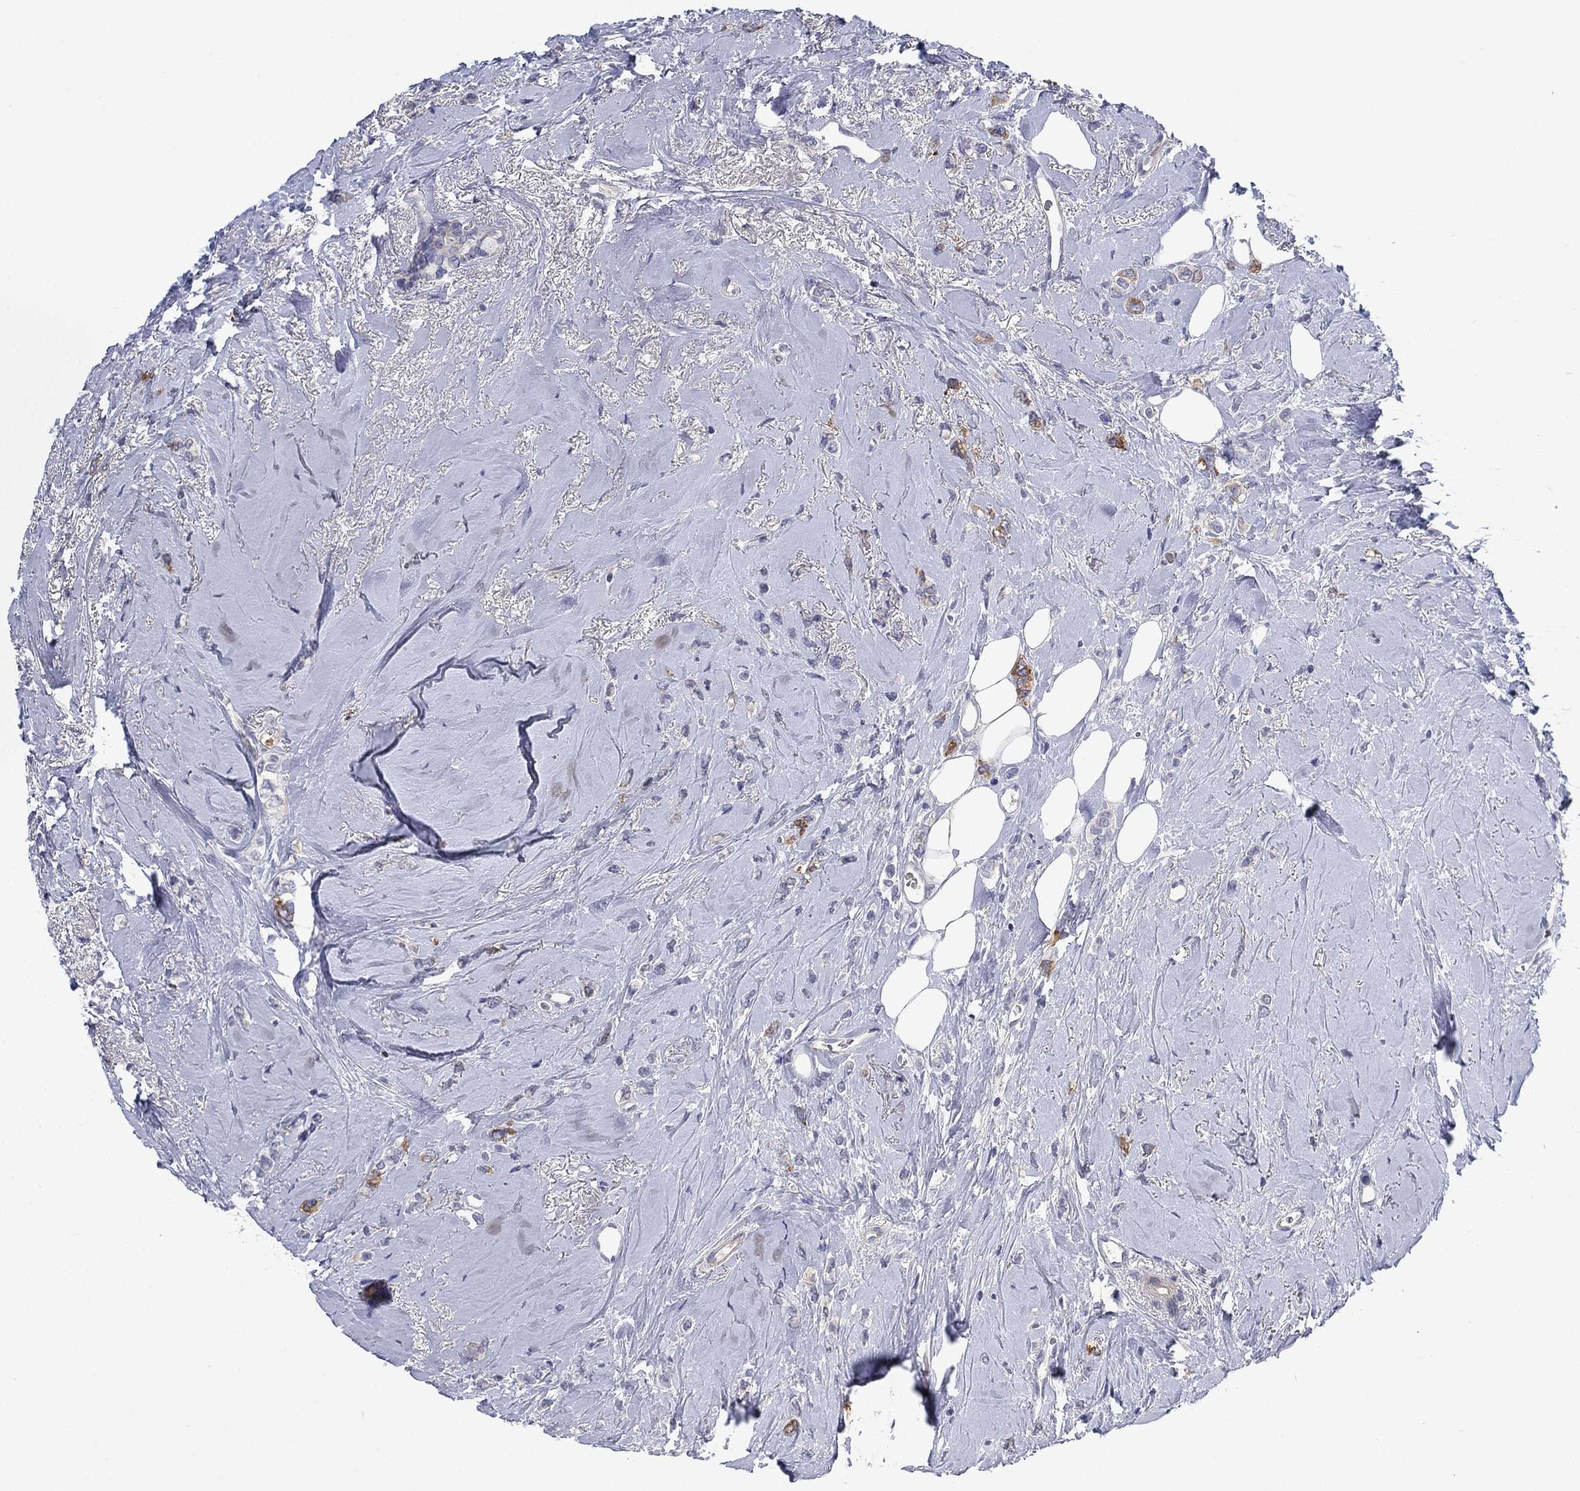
{"staining": {"intensity": "moderate", "quantity": "<25%", "location": "cytoplasmic/membranous"}, "tissue": "breast cancer", "cell_type": "Tumor cells", "image_type": "cancer", "snomed": [{"axis": "morphology", "description": "Lobular carcinoma"}, {"axis": "topography", "description": "Breast"}], "caption": "A brown stain labels moderate cytoplasmic/membranous positivity of a protein in breast cancer tumor cells.", "gene": "KIF15", "patient": {"sex": "female", "age": 66}}